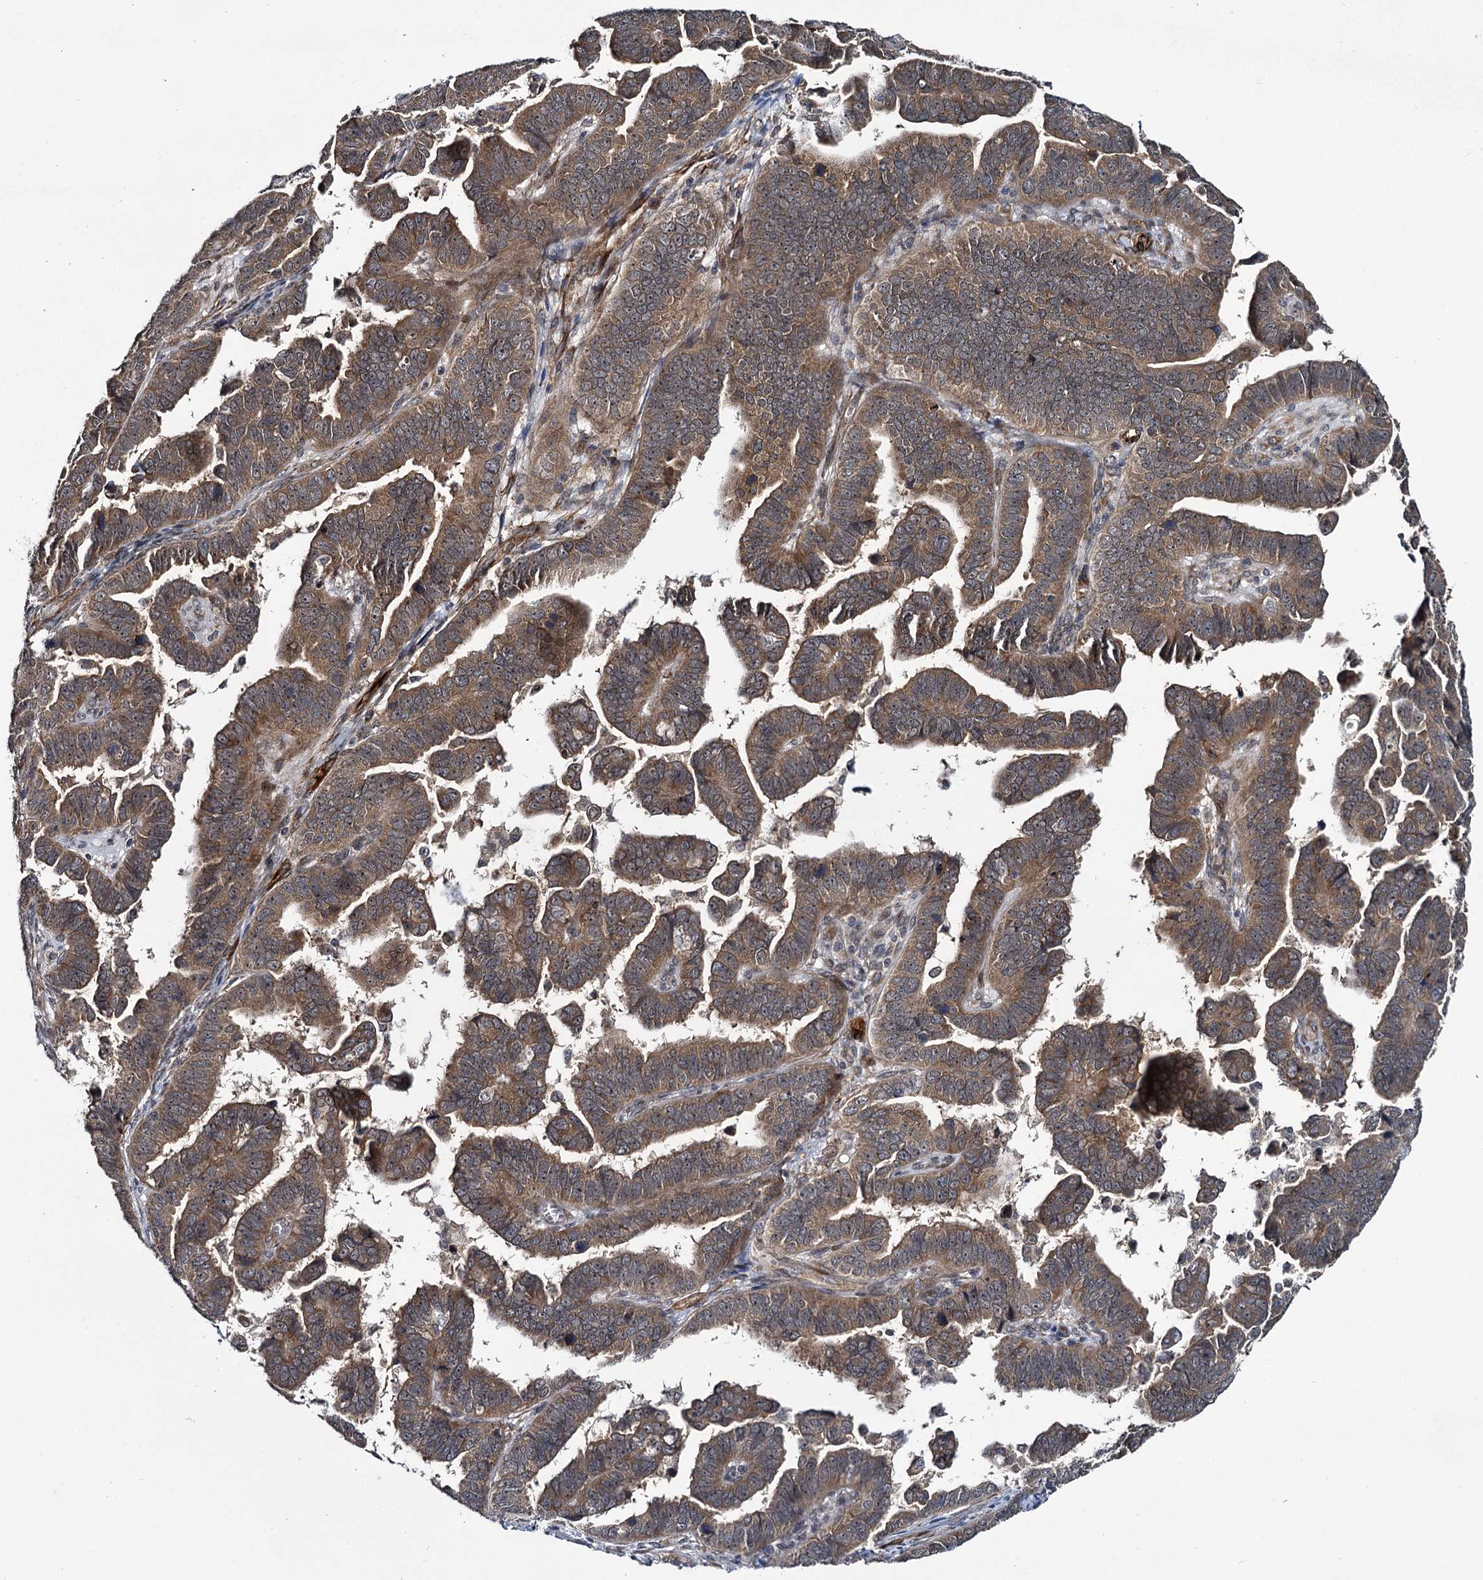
{"staining": {"intensity": "moderate", "quantity": ">75%", "location": "cytoplasmic/membranous"}, "tissue": "endometrial cancer", "cell_type": "Tumor cells", "image_type": "cancer", "snomed": [{"axis": "morphology", "description": "Adenocarcinoma, NOS"}, {"axis": "topography", "description": "Endometrium"}], "caption": "Tumor cells exhibit moderate cytoplasmic/membranous expression in approximately >75% of cells in endometrial cancer.", "gene": "ARHGAP42", "patient": {"sex": "female", "age": 75}}